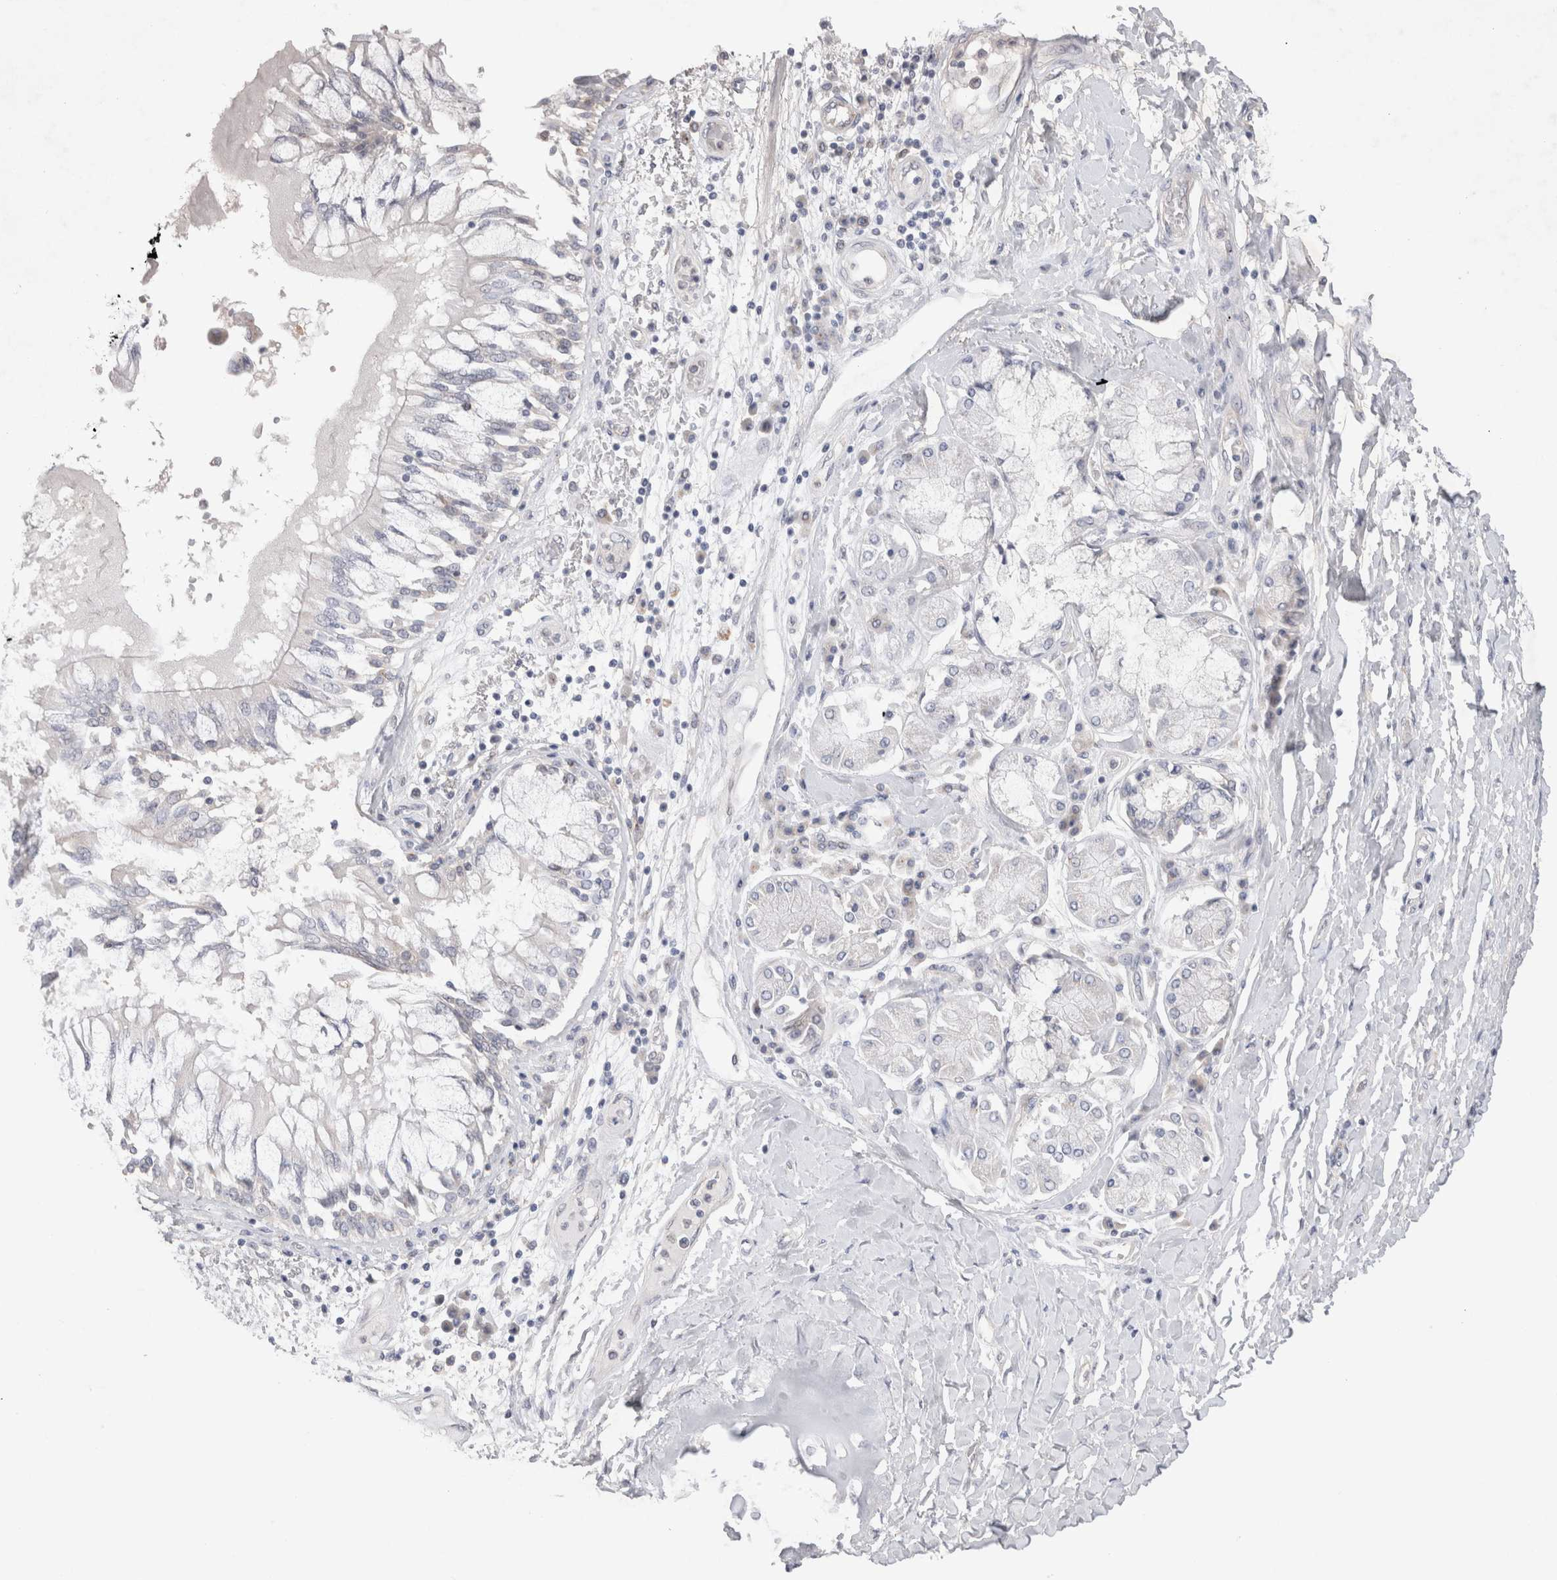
{"staining": {"intensity": "negative", "quantity": "none", "location": "none"}, "tissue": "lung cancer", "cell_type": "Tumor cells", "image_type": "cancer", "snomed": [{"axis": "morphology", "description": "Normal tissue, NOS"}, {"axis": "morphology", "description": "Squamous cell carcinoma, NOS"}, {"axis": "topography", "description": "Lymph node"}, {"axis": "topography", "description": "Cartilage tissue"}, {"axis": "topography", "description": "Bronchus"}, {"axis": "topography", "description": "Lung"}, {"axis": "topography", "description": "Peripheral nerve tissue"}], "caption": "Tumor cells show no significant protein expression in lung cancer (squamous cell carcinoma).", "gene": "BICD2", "patient": {"sex": "female", "age": 49}}